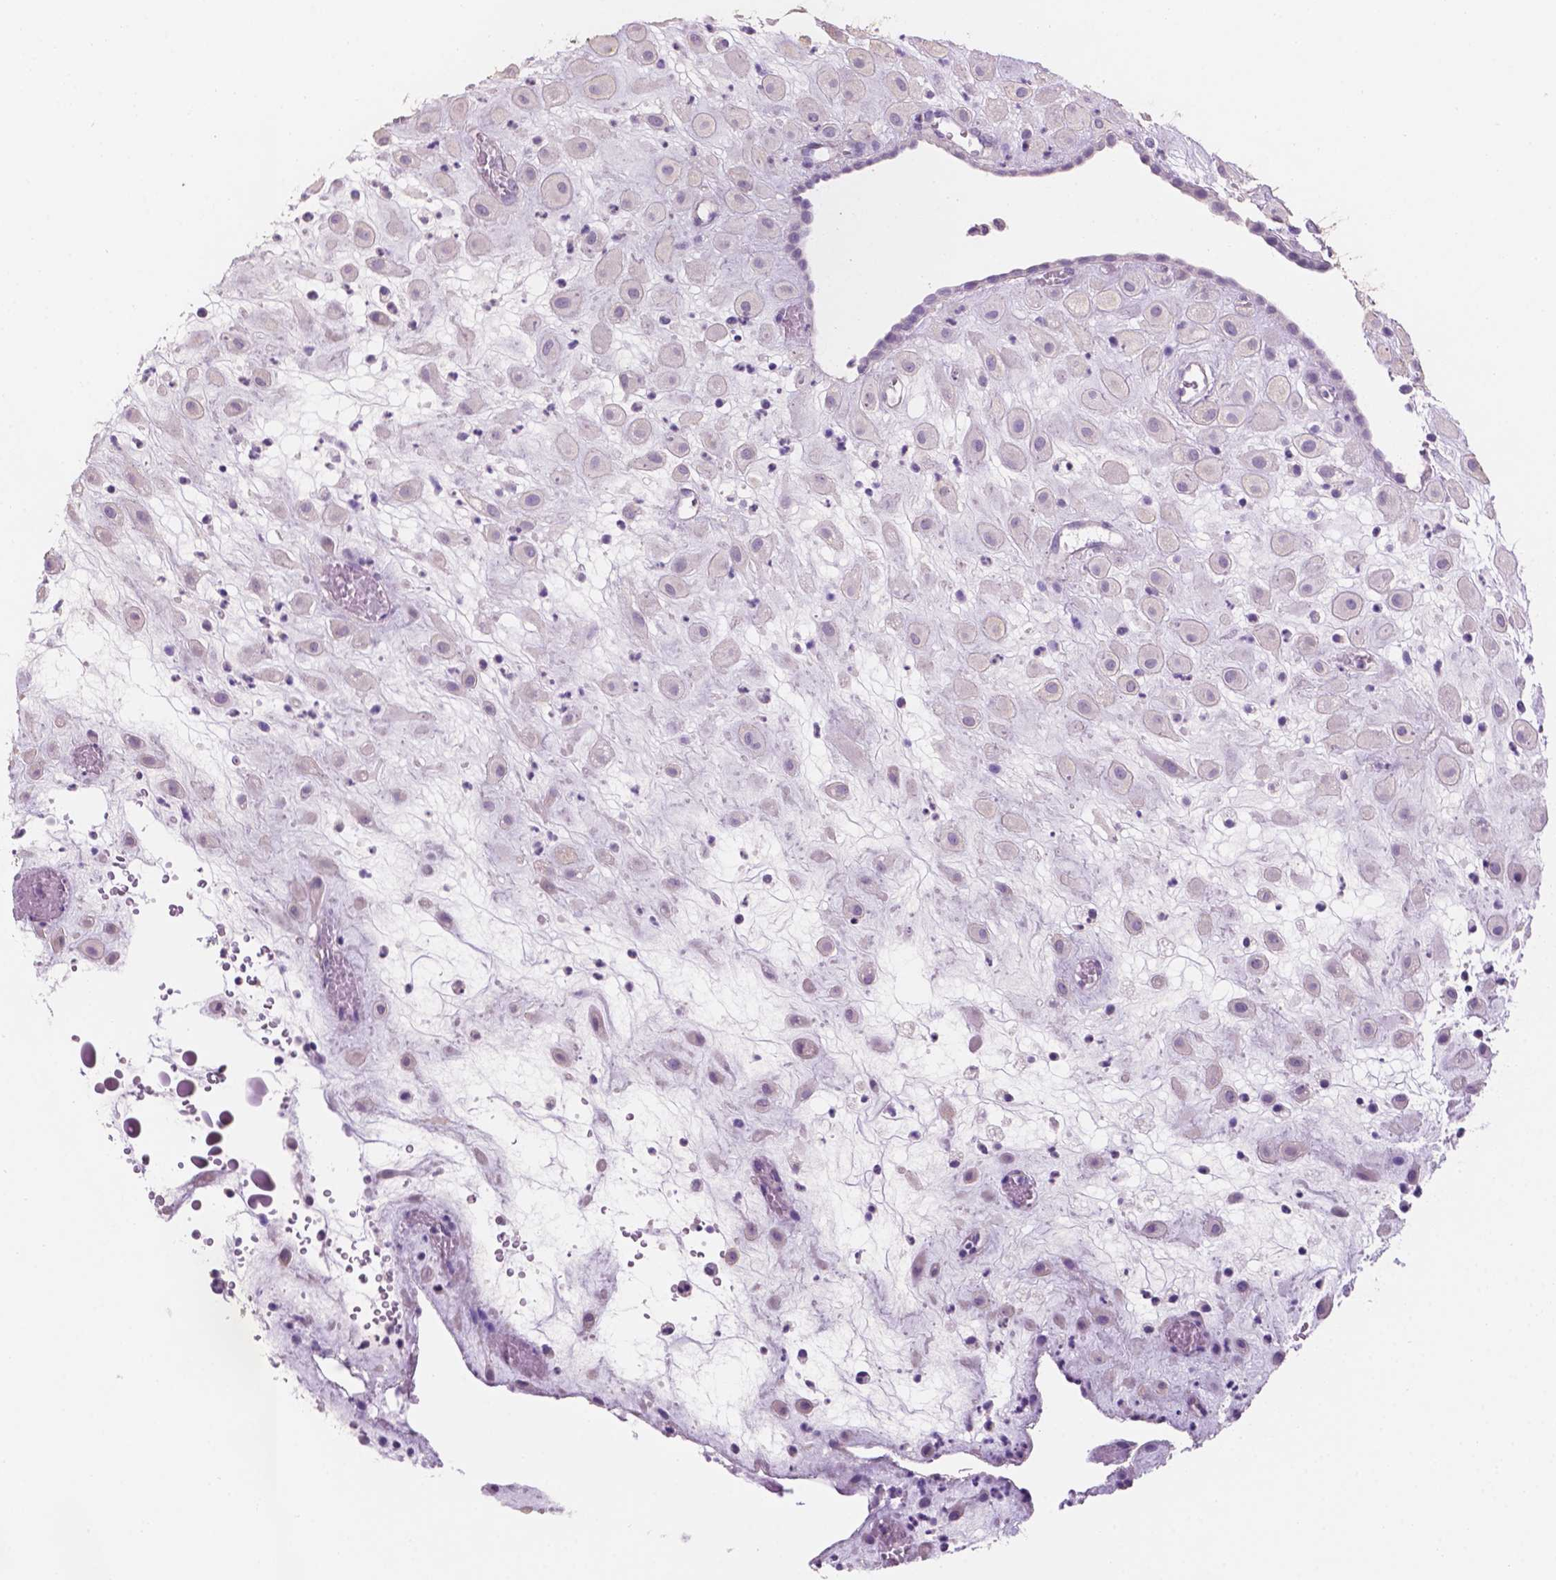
{"staining": {"intensity": "negative", "quantity": "none", "location": "none"}, "tissue": "placenta", "cell_type": "Decidual cells", "image_type": "normal", "snomed": [{"axis": "morphology", "description": "Normal tissue, NOS"}, {"axis": "topography", "description": "Placenta"}], "caption": "Micrograph shows no protein positivity in decidual cells of unremarkable placenta. The staining is performed using DAB (3,3'-diaminobenzidine) brown chromogen with nuclei counter-stained in using hematoxylin.", "gene": "SBSN", "patient": {"sex": "female", "age": 24}}